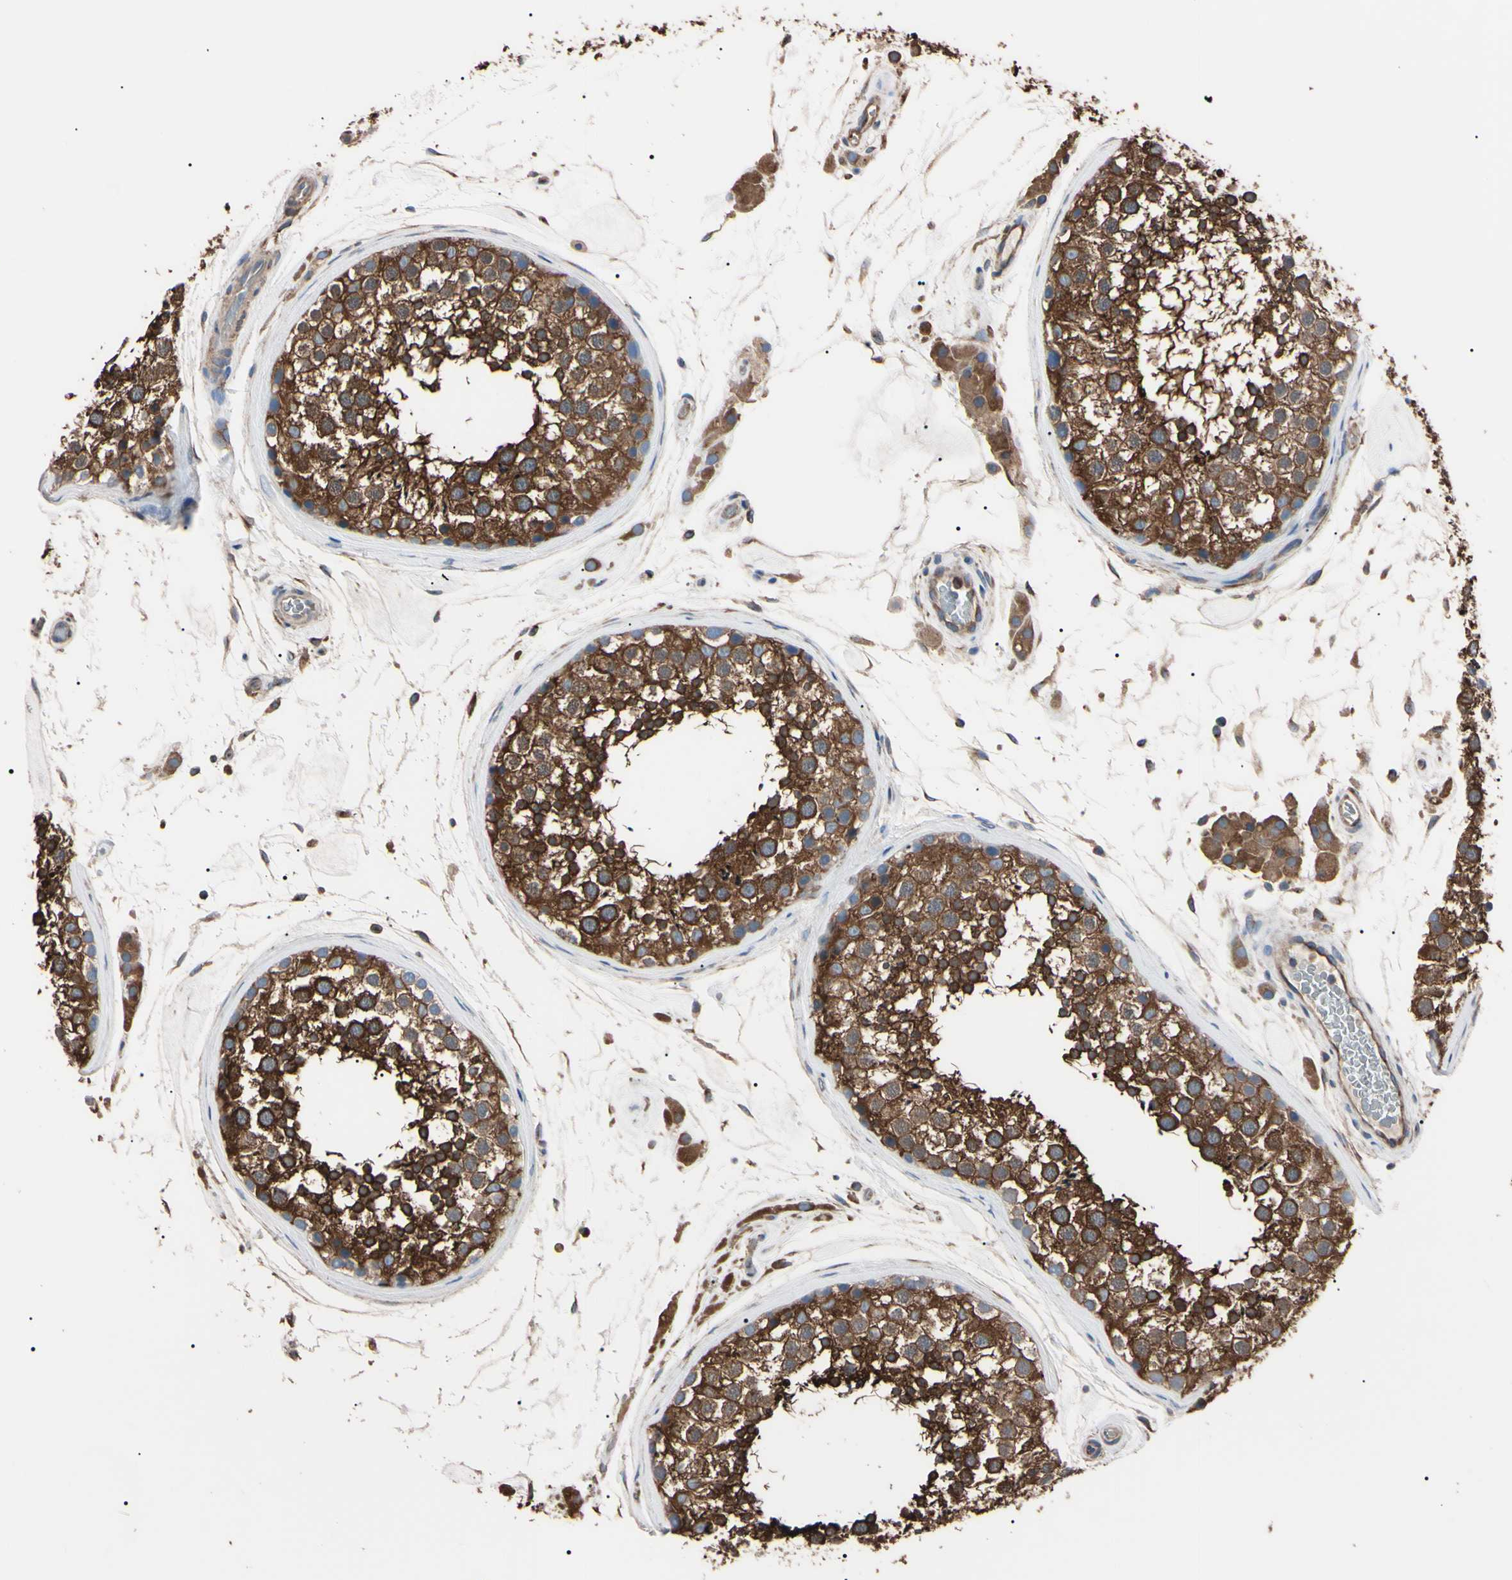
{"staining": {"intensity": "strong", "quantity": ">75%", "location": "cytoplasmic/membranous"}, "tissue": "testis", "cell_type": "Cells in seminiferous ducts", "image_type": "normal", "snomed": [{"axis": "morphology", "description": "Normal tissue, NOS"}, {"axis": "topography", "description": "Testis"}], "caption": "Immunohistochemical staining of benign human testis displays strong cytoplasmic/membranous protein staining in about >75% of cells in seminiferous ducts. The staining was performed using DAB (3,3'-diaminobenzidine) to visualize the protein expression in brown, while the nuclei were stained in blue with hematoxylin (Magnification: 20x).", "gene": "PRKACA", "patient": {"sex": "male", "age": 46}}